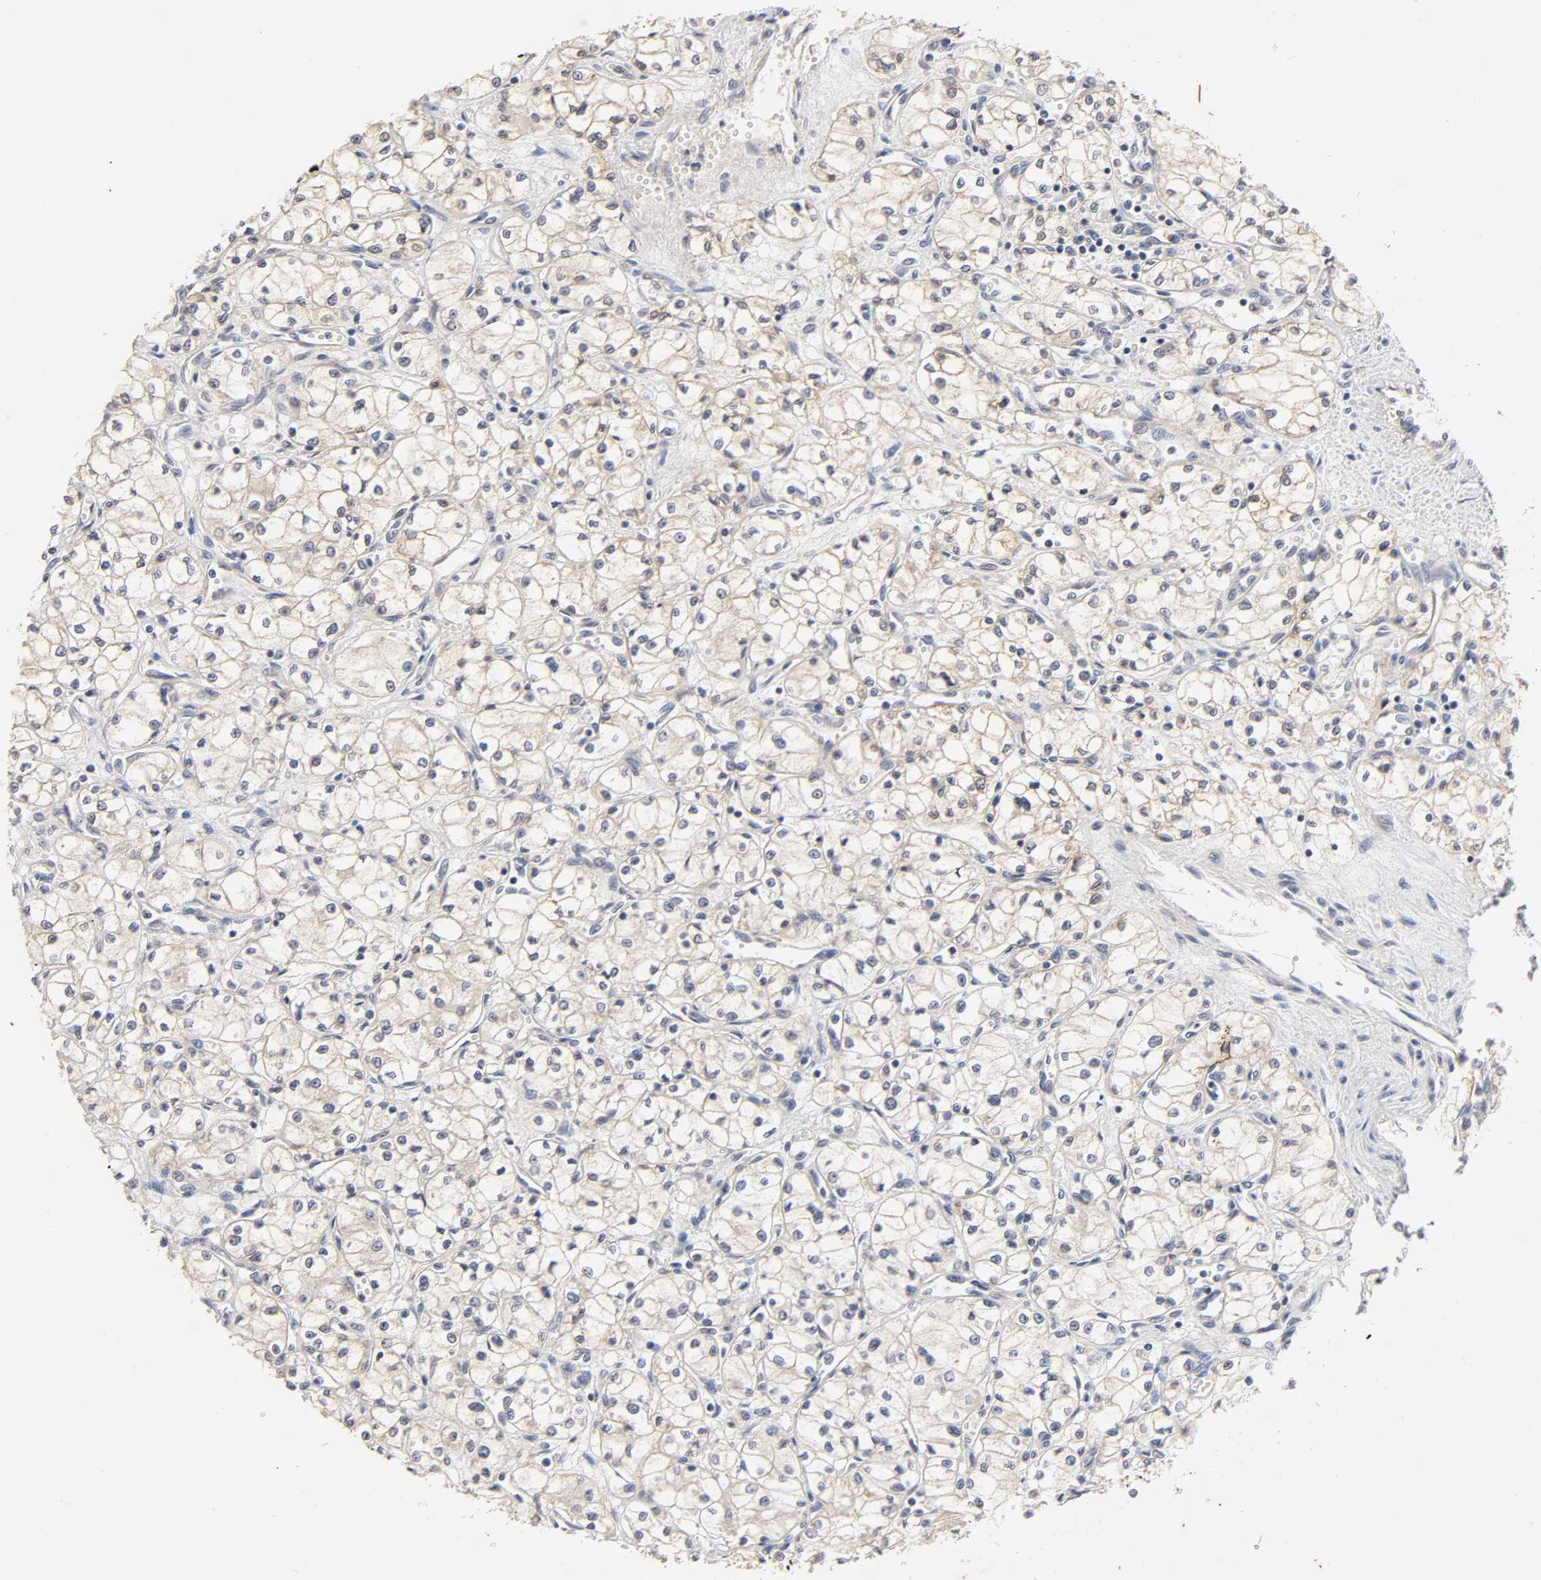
{"staining": {"intensity": "negative", "quantity": "none", "location": "none"}, "tissue": "renal cancer", "cell_type": "Tumor cells", "image_type": "cancer", "snomed": [{"axis": "morphology", "description": "Normal tissue, NOS"}, {"axis": "morphology", "description": "Adenocarcinoma, NOS"}, {"axis": "topography", "description": "Kidney"}], "caption": "A histopathology image of human renal cancer is negative for staining in tumor cells.", "gene": "CXADR", "patient": {"sex": "male", "age": 59}}